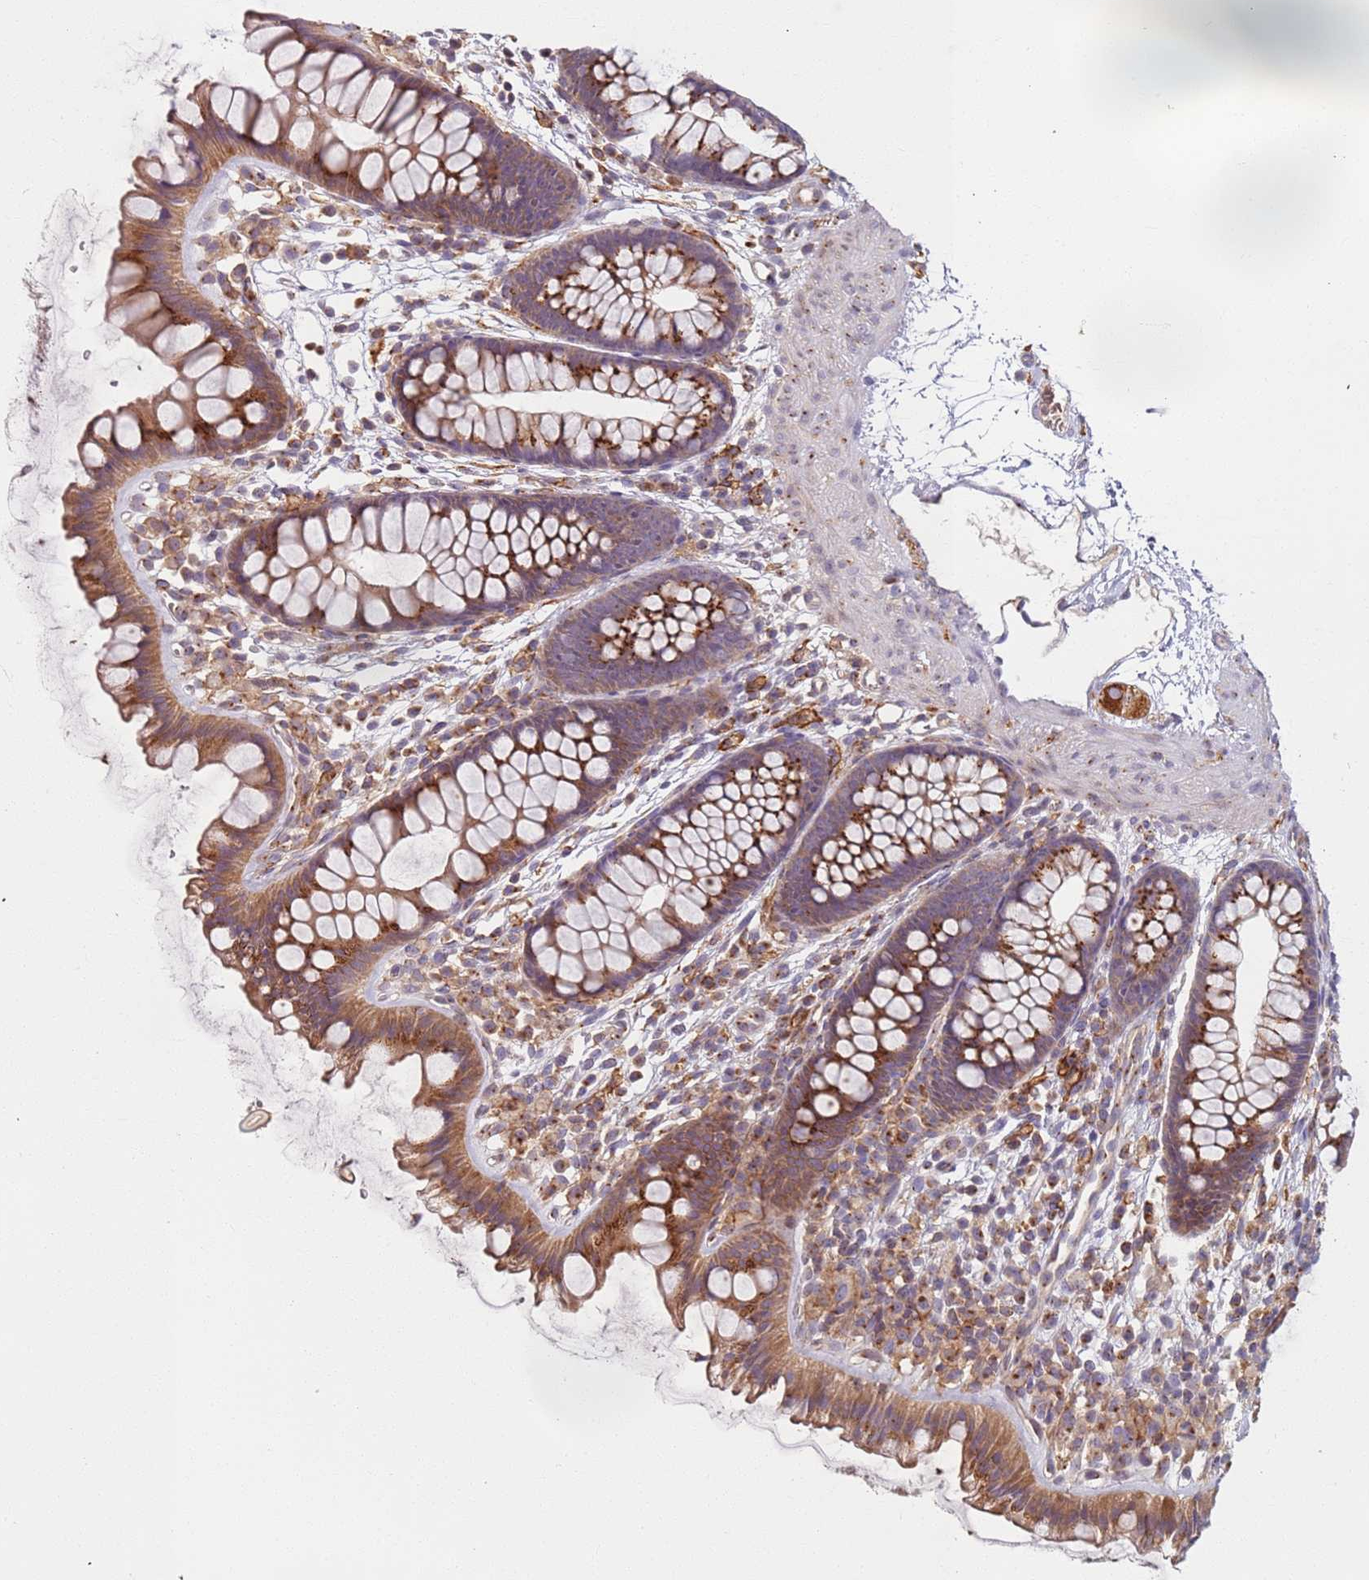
{"staining": {"intensity": "negative", "quantity": "none", "location": "none"}, "tissue": "colon", "cell_type": "Endothelial cells", "image_type": "normal", "snomed": [{"axis": "morphology", "description": "Normal tissue, NOS"}, {"axis": "topography", "description": "Colon"}], "caption": "Immunohistochemical staining of unremarkable human colon displays no significant positivity in endothelial cells.", "gene": "AKTIP", "patient": {"sex": "female", "age": 62}}